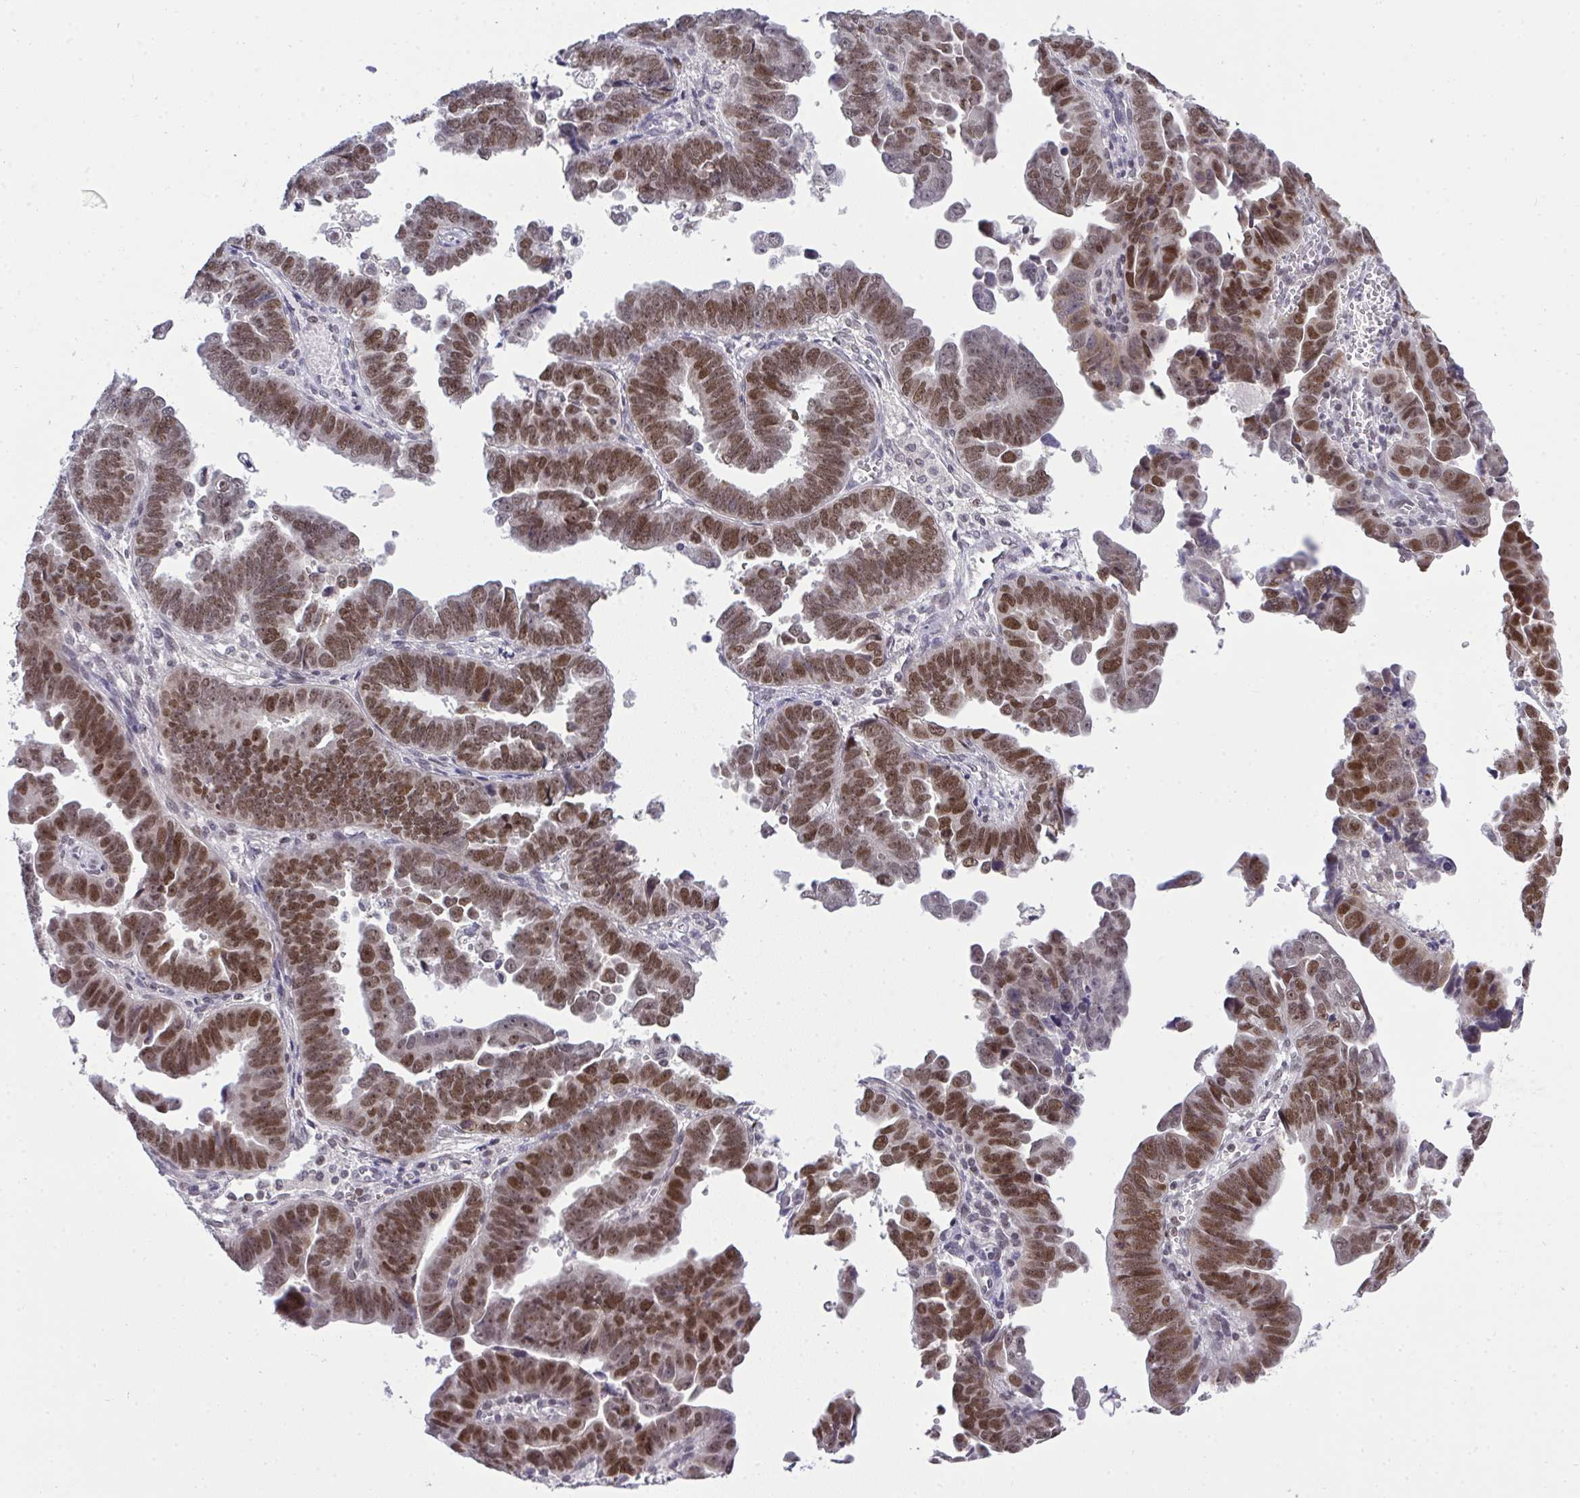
{"staining": {"intensity": "moderate", "quantity": ">75%", "location": "nuclear"}, "tissue": "endometrial cancer", "cell_type": "Tumor cells", "image_type": "cancer", "snomed": [{"axis": "morphology", "description": "Adenocarcinoma, NOS"}, {"axis": "topography", "description": "Endometrium"}], "caption": "A high-resolution photomicrograph shows IHC staining of endometrial cancer (adenocarcinoma), which reveals moderate nuclear positivity in about >75% of tumor cells.", "gene": "RFC4", "patient": {"sex": "female", "age": 75}}